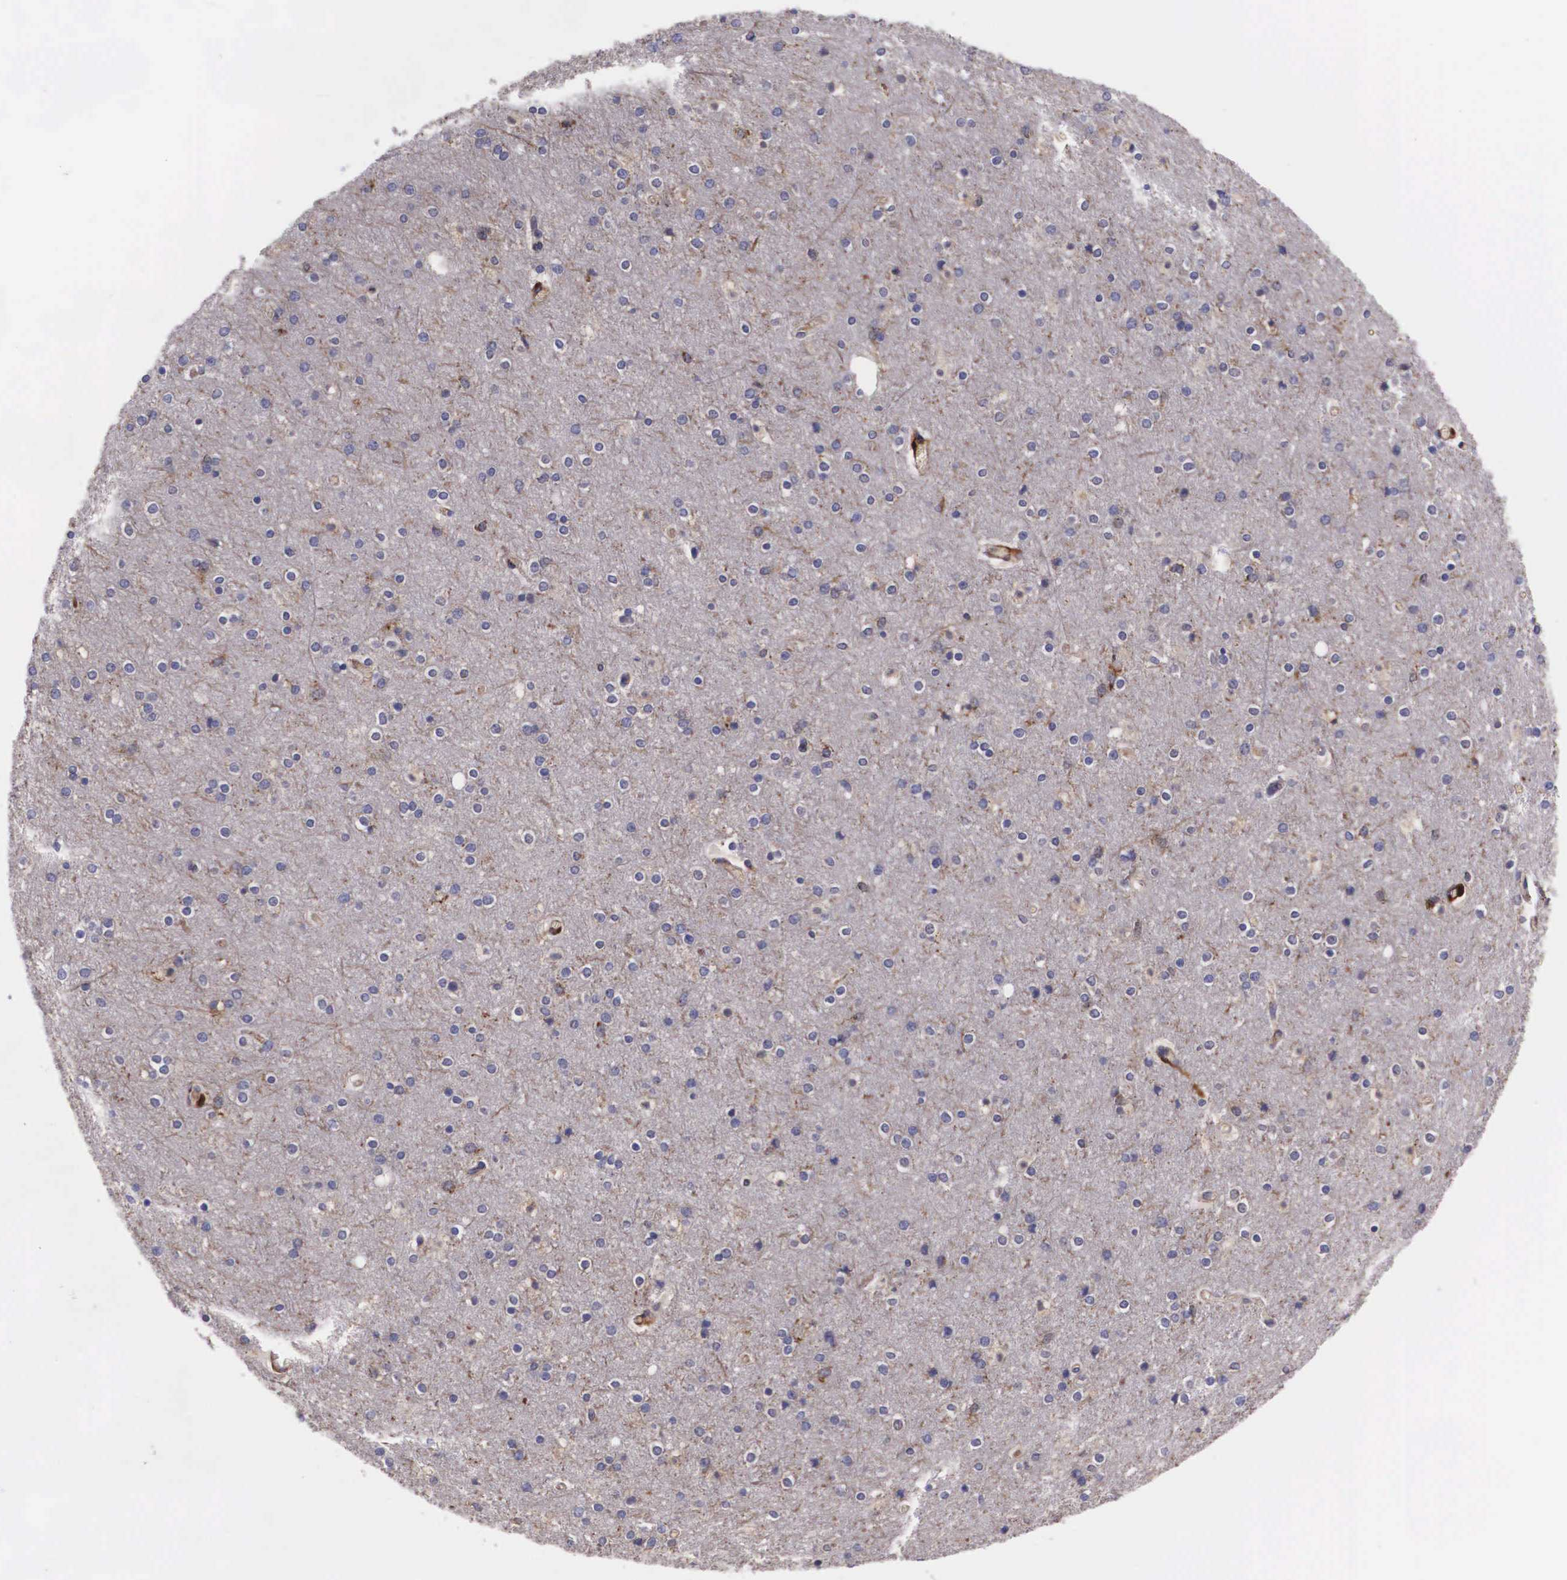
{"staining": {"intensity": "negative", "quantity": "none", "location": "none"}, "tissue": "cerebral cortex", "cell_type": "Endothelial cells", "image_type": "normal", "snomed": [{"axis": "morphology", "description": "Normal tissue, NOS"}, {"axis": "topography", "description": "Cerebral cortex"}], "caption": "This is an IHC histopathology image of benign human cerebral cortex. There is no positivity in endothelial cells.", "gene": "NAGA", "patient": {"sex": "female", "age": 54}}